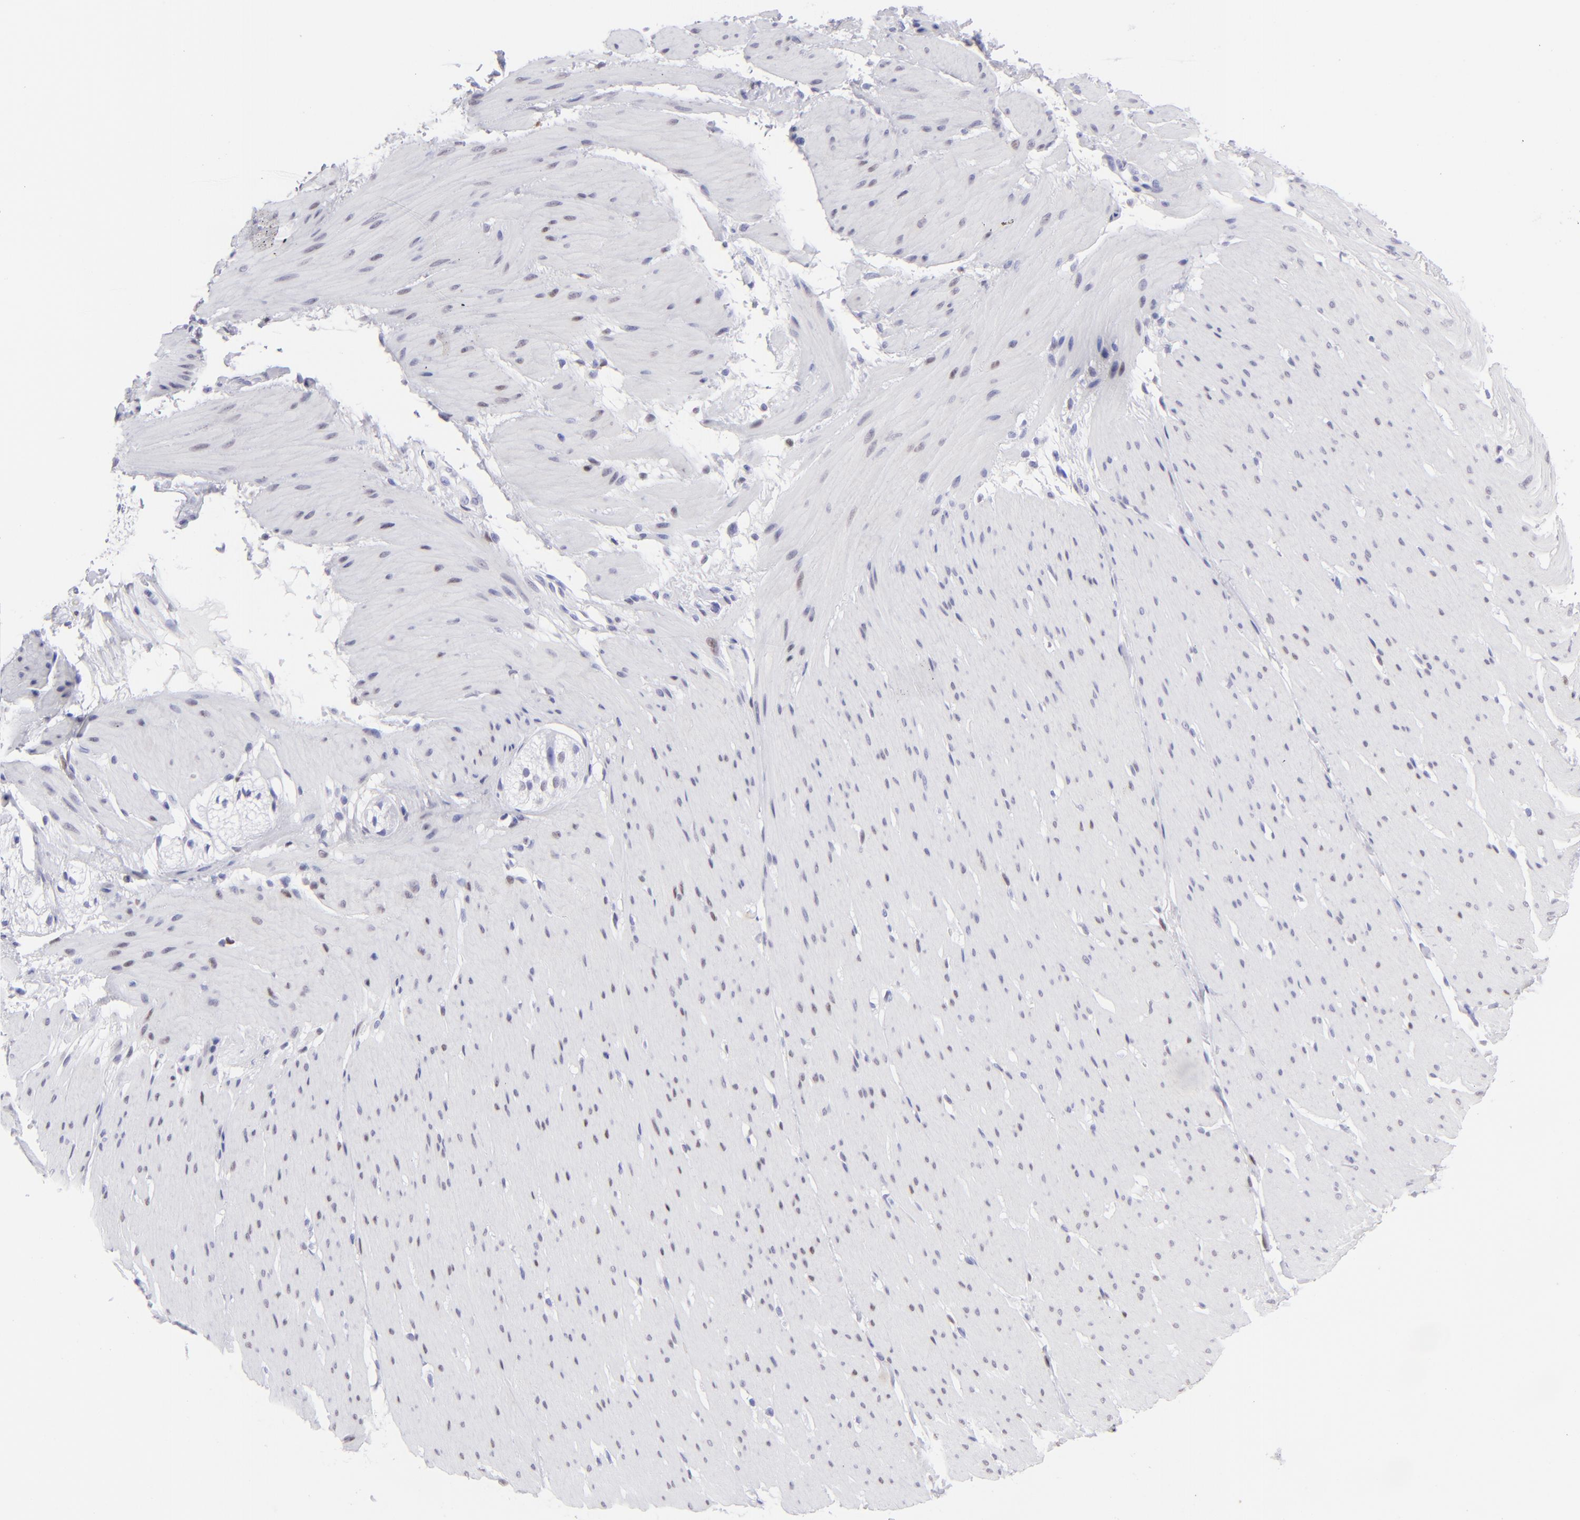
{"staining": {"intensity": "moderate", "quantity": "<25%", "location": "nuclear"}, "tissue": "smooth muscle", "cell_type": "Smooth muscle cells", "image_type": "normal", "snomed": [{"axis": "morphology", "description": "Normal tissue, NOS"}, {"axis": "topography", "description": "Smooth muscle"}, {"axis": "topography", "description": "Colon"}], "caption": "Immunohistochemistry (IHC) of normal smooth muscle demonstrates low levels of moderate nuclear expression in about <25% of smooth muscle cells.", "gene": "MITF", "patient": {"sex": "male", "age": 67}}